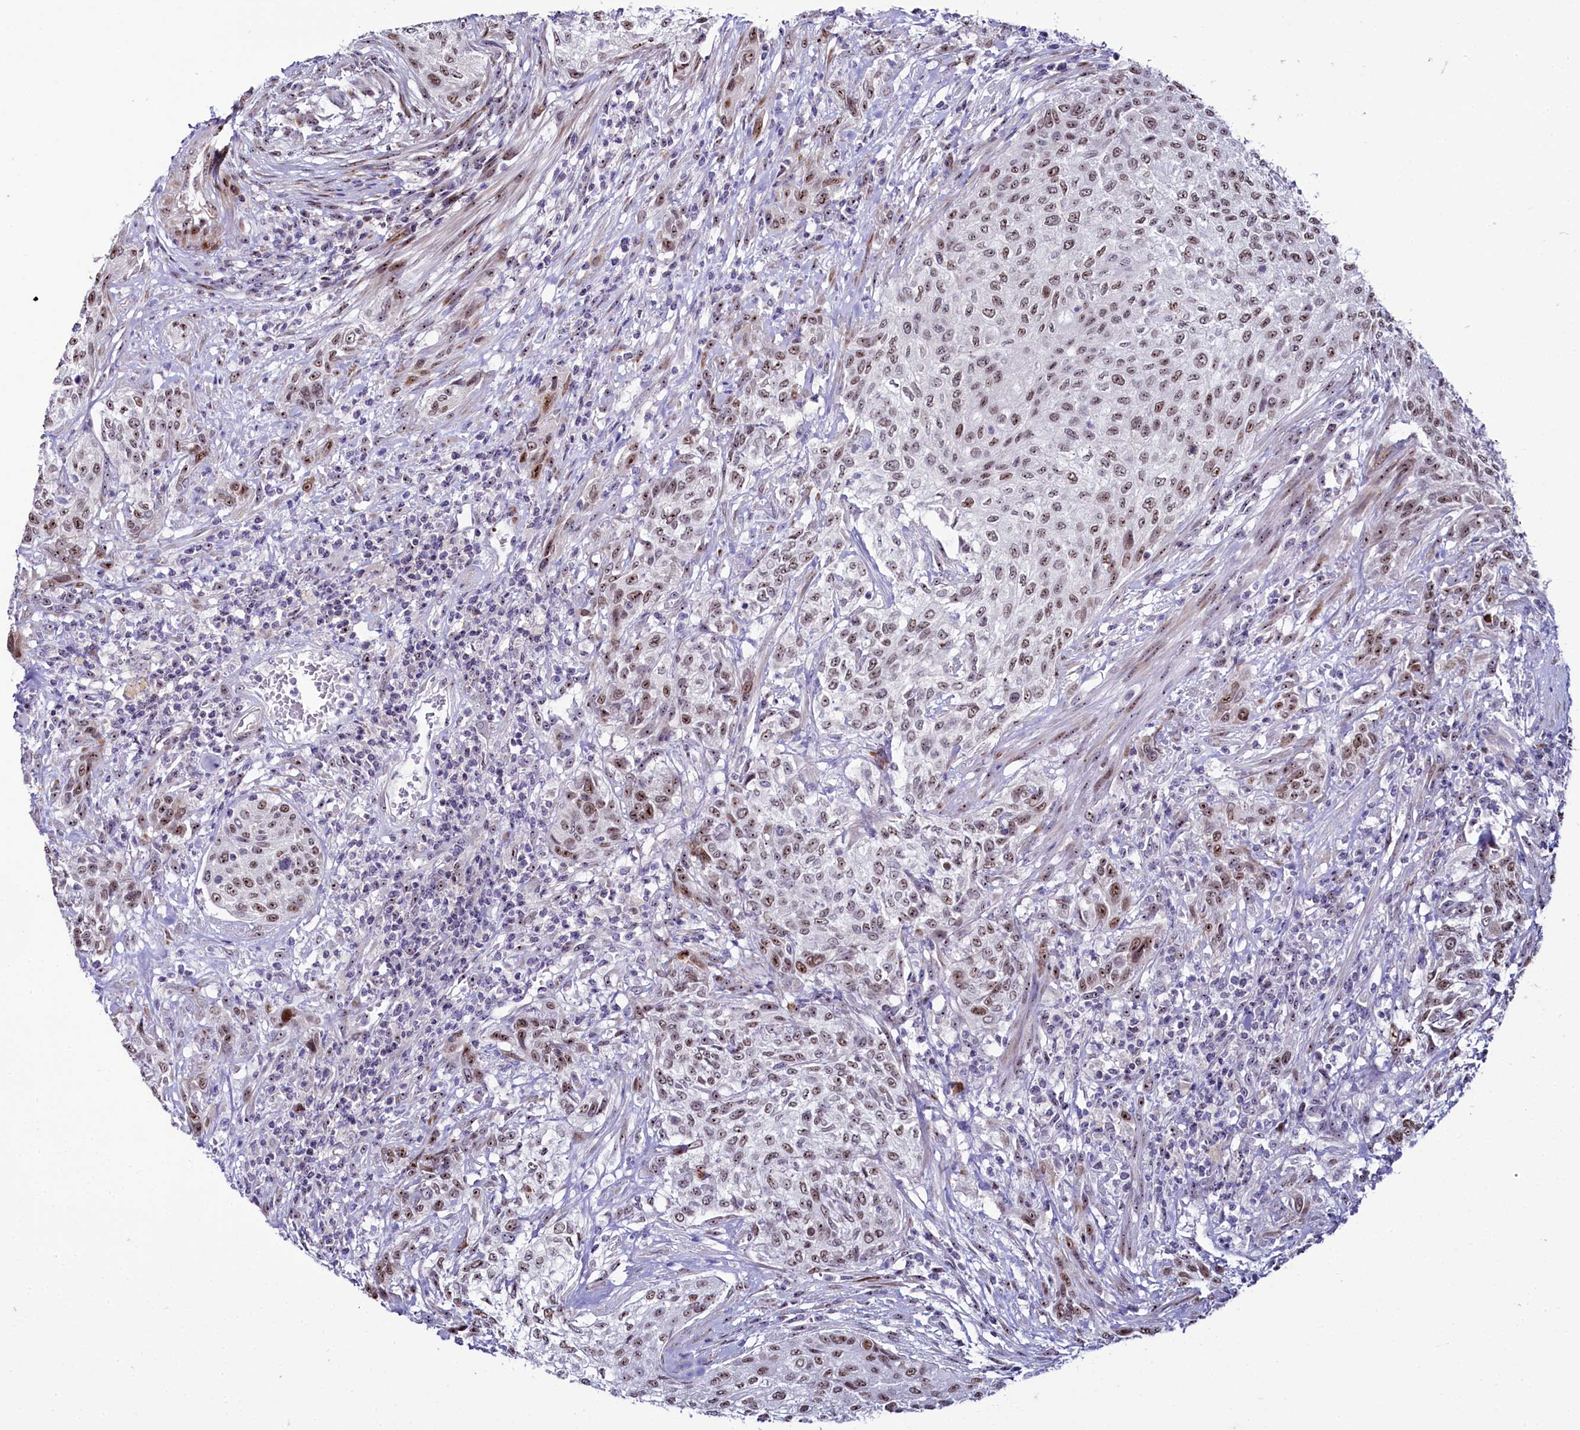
{"staining": {"intensity": "moderate", "quantity": ">75%", "location": "nuclear"}, "tissue": "urothelial cancer", "cell_type": "Tumor cells", "image_type": "cancer", "snomed": [{"axis": "morphology", "description": "Normal tissue, NOS"}, {"axis": "morphology", "description": "Urothelial carcinoma, NOS"}, {"axis": "topography", "description": "Urinary bladder"}, {"axis": "topography", "description": "Peripheral nerve tissue"}], "caption": "DAB immunohistochemical staining of transitional cell carcinoma reveals moderate nuclear protein positivity in about >75% of tumor cells.", "gene": "TCOF1", "patient": {"sex": "male", "age": 35}}